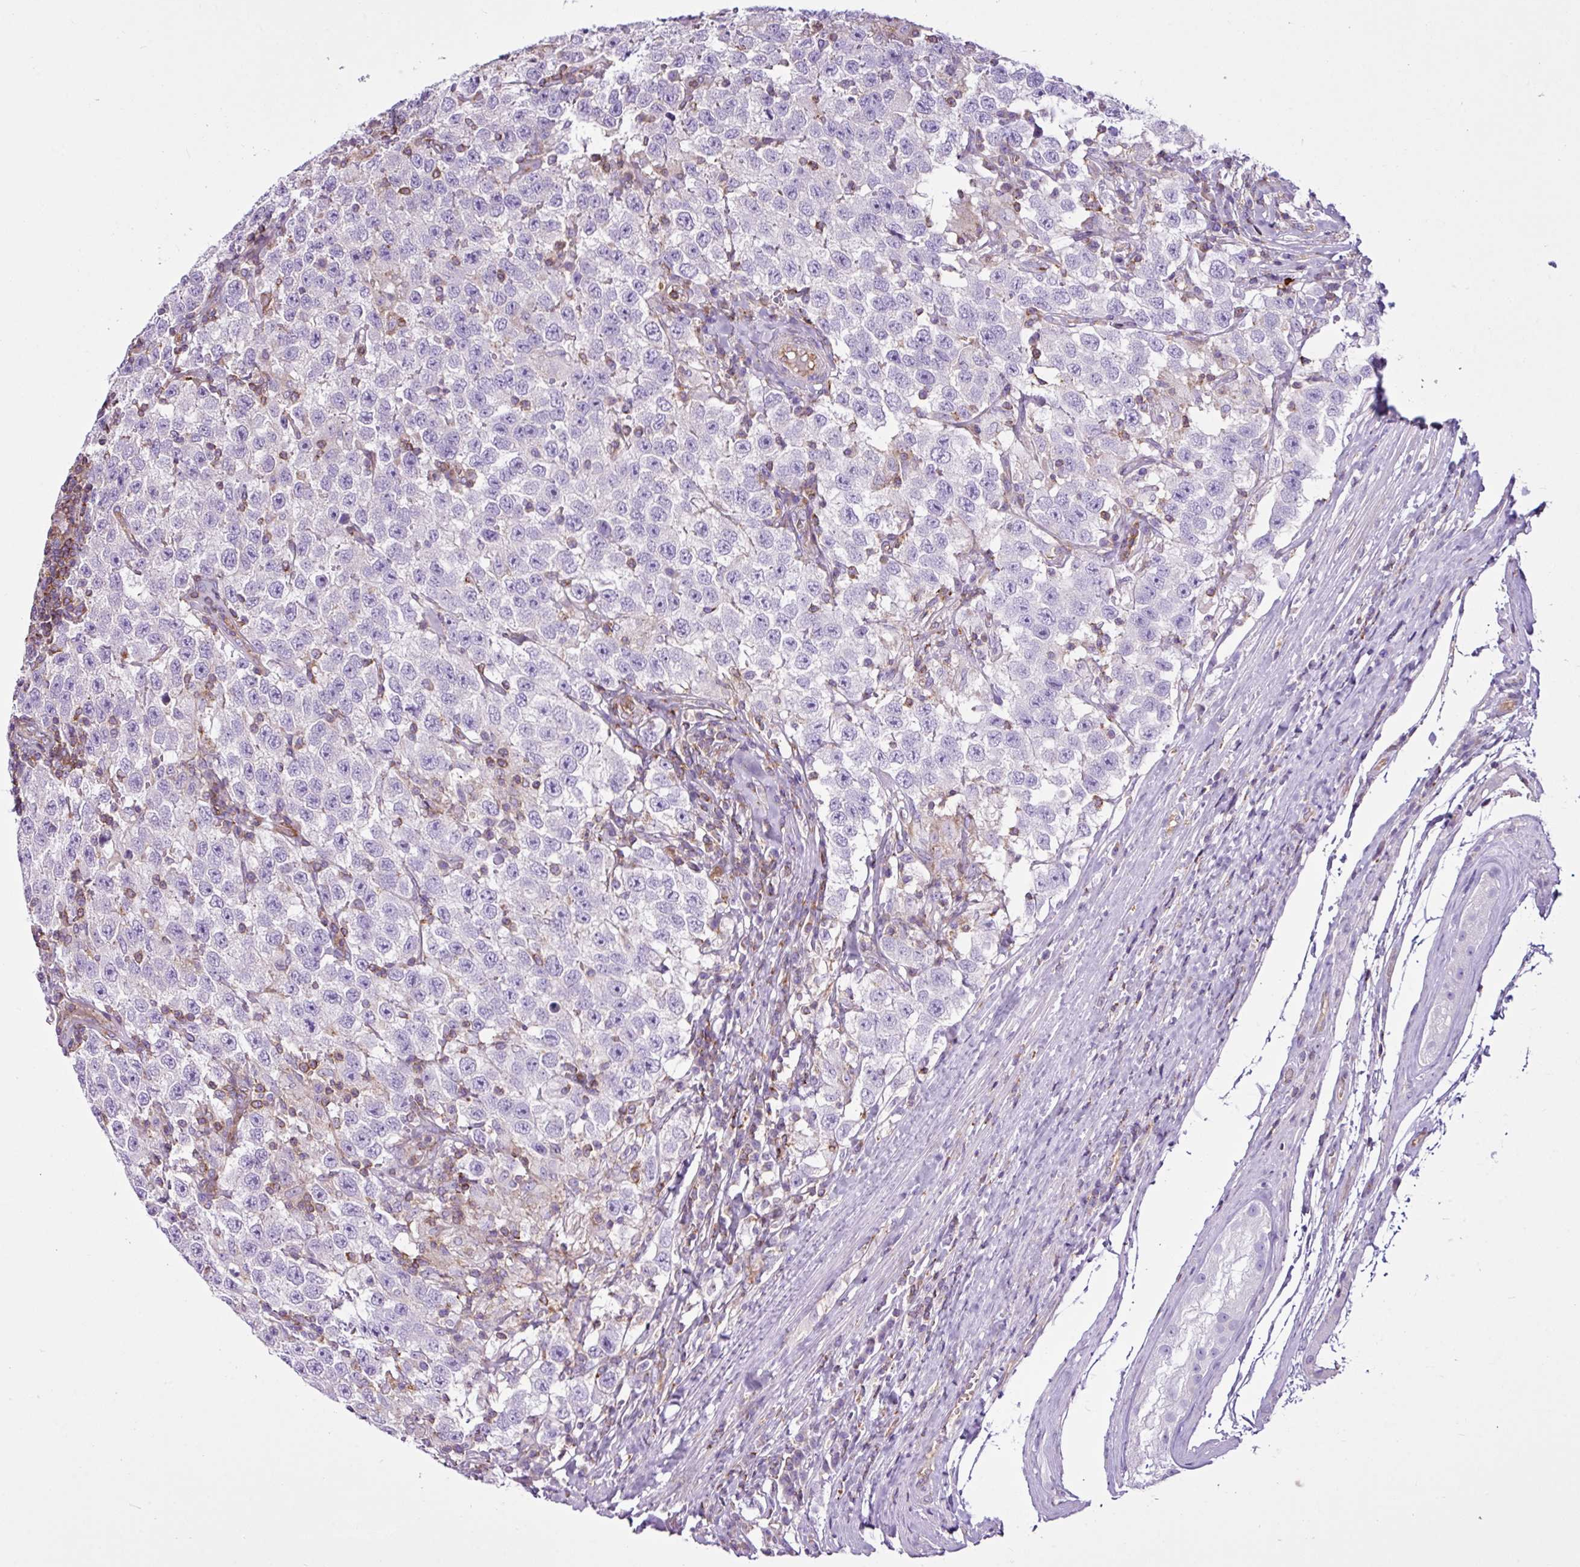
{"staining": {"intensity": "negative", "quantity": "none", "location": "none"}, "tissue": "testis cancer", "cell_type": "Tumor cells", "image_type": "cancer", "snomed": [{"axis": "morphology", "description": "Seminoma, NOS"}, {"axis": "topography", "description": "Testis"}], "caption": "IHC of testis cancer reveals no staining in tumor cells. The staining is performed using DAB (3,3'-diaminobenzidine) brown chromogen with nuclei counter-stained in using hematoxylin.", "gene": "EME2", "patient": {"sex": "male", "age": 41}}